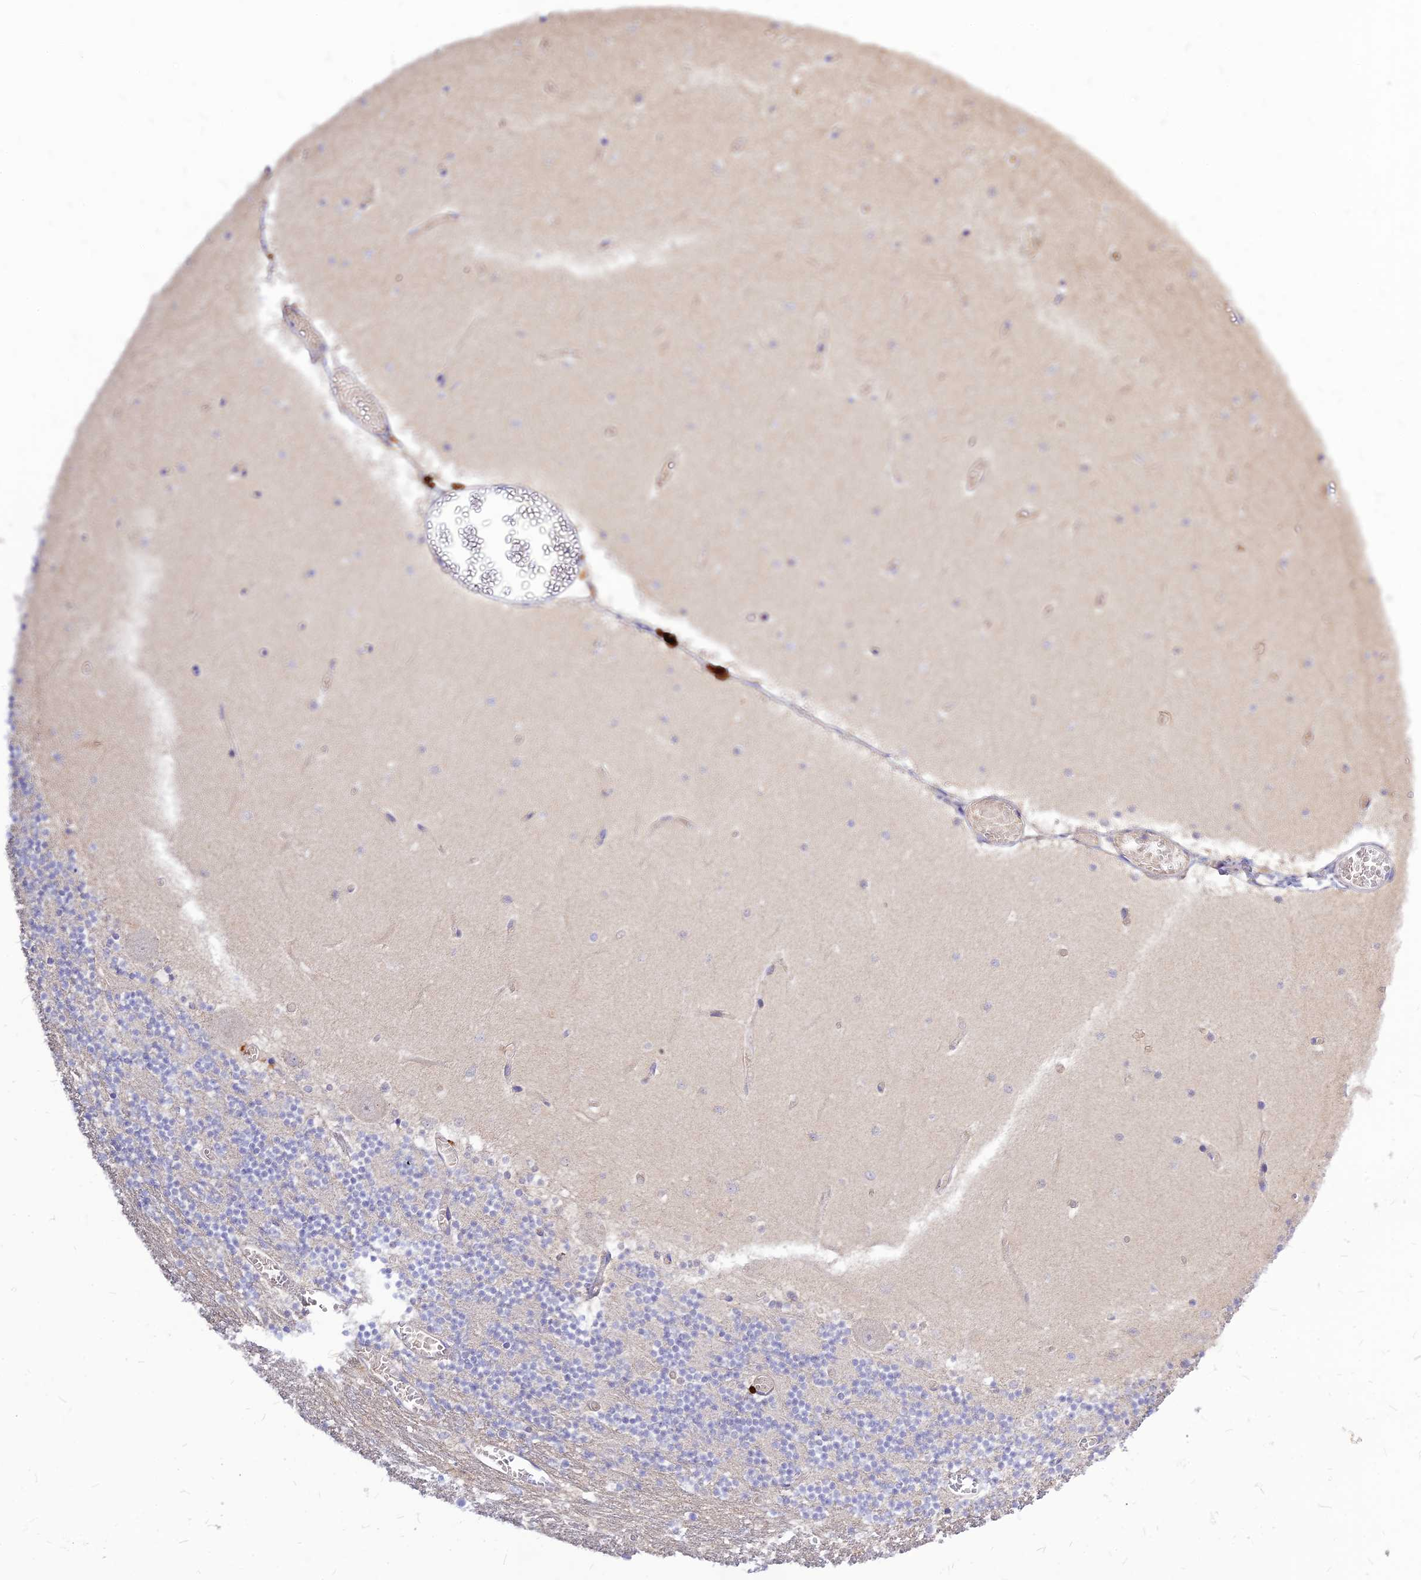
{"staining": {"intensity": "negative", "quantity": "none", "location": "none"}, "tissue": "cerebellum", "cell_type": "Cells in granular layer", "image_type": "normal", "snomed": [{"axis": "morphology", "description": "Normal tissue, NOS"}, {"axis": "topography", "description": "Cerebellum"}], "caption": "Immunohistochemistry micrograph of normal human cerebellum stained for a protein (brown), which displays no expression in cells in granular layer. The staining is performed using DAB (3,3'-diaminobenzidine) brown chromogen with nuclei counter-stained in using hematoxylin.", "gene": "CZIB", "patient": {"sex": "female", "age": 28}}